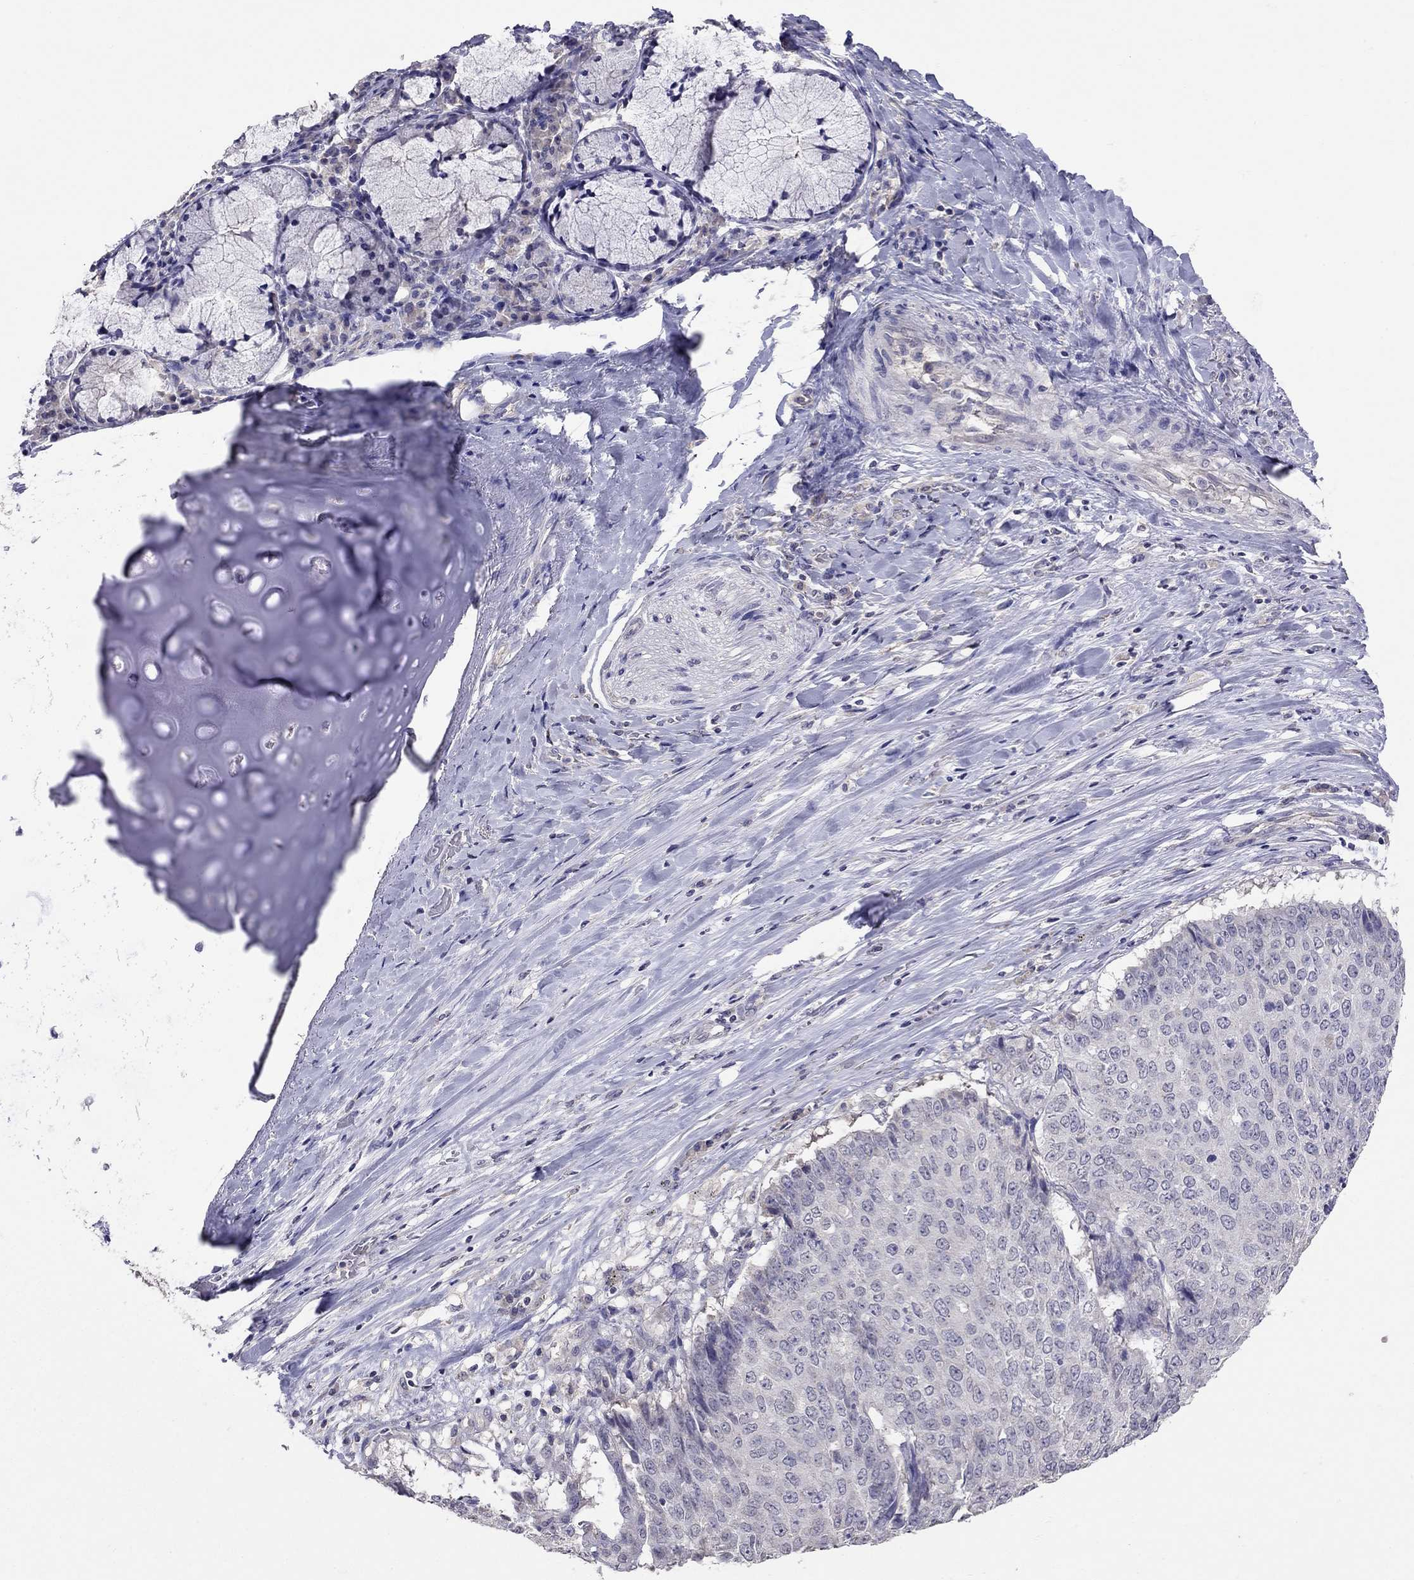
{"staining": {"intensity": "negative", "quantity": "none", "location": "none"}, "tissue": "lung cancer", "cell_type": "Tumor cells", "image_type": "cancer", "snomed": [{"axis": "morphology", "description": "Normal tissue, NOS"}, {"axis": "morphology", "description": "Squamous cell carcinoma, NOS"}, {"axis": "topography", "description": "Bronchus"}, {"axis": "topography", "description": "Lung"}], "caption": "An immunohistochemistry (IHC) photomicrograph of squamous cell carcinoma (lung) is shown. There is no staining in tumor cells of squamous cell carcinoma (lung).", "gene": "RTP5", "patient": {"sex": "male", "age": 64}}